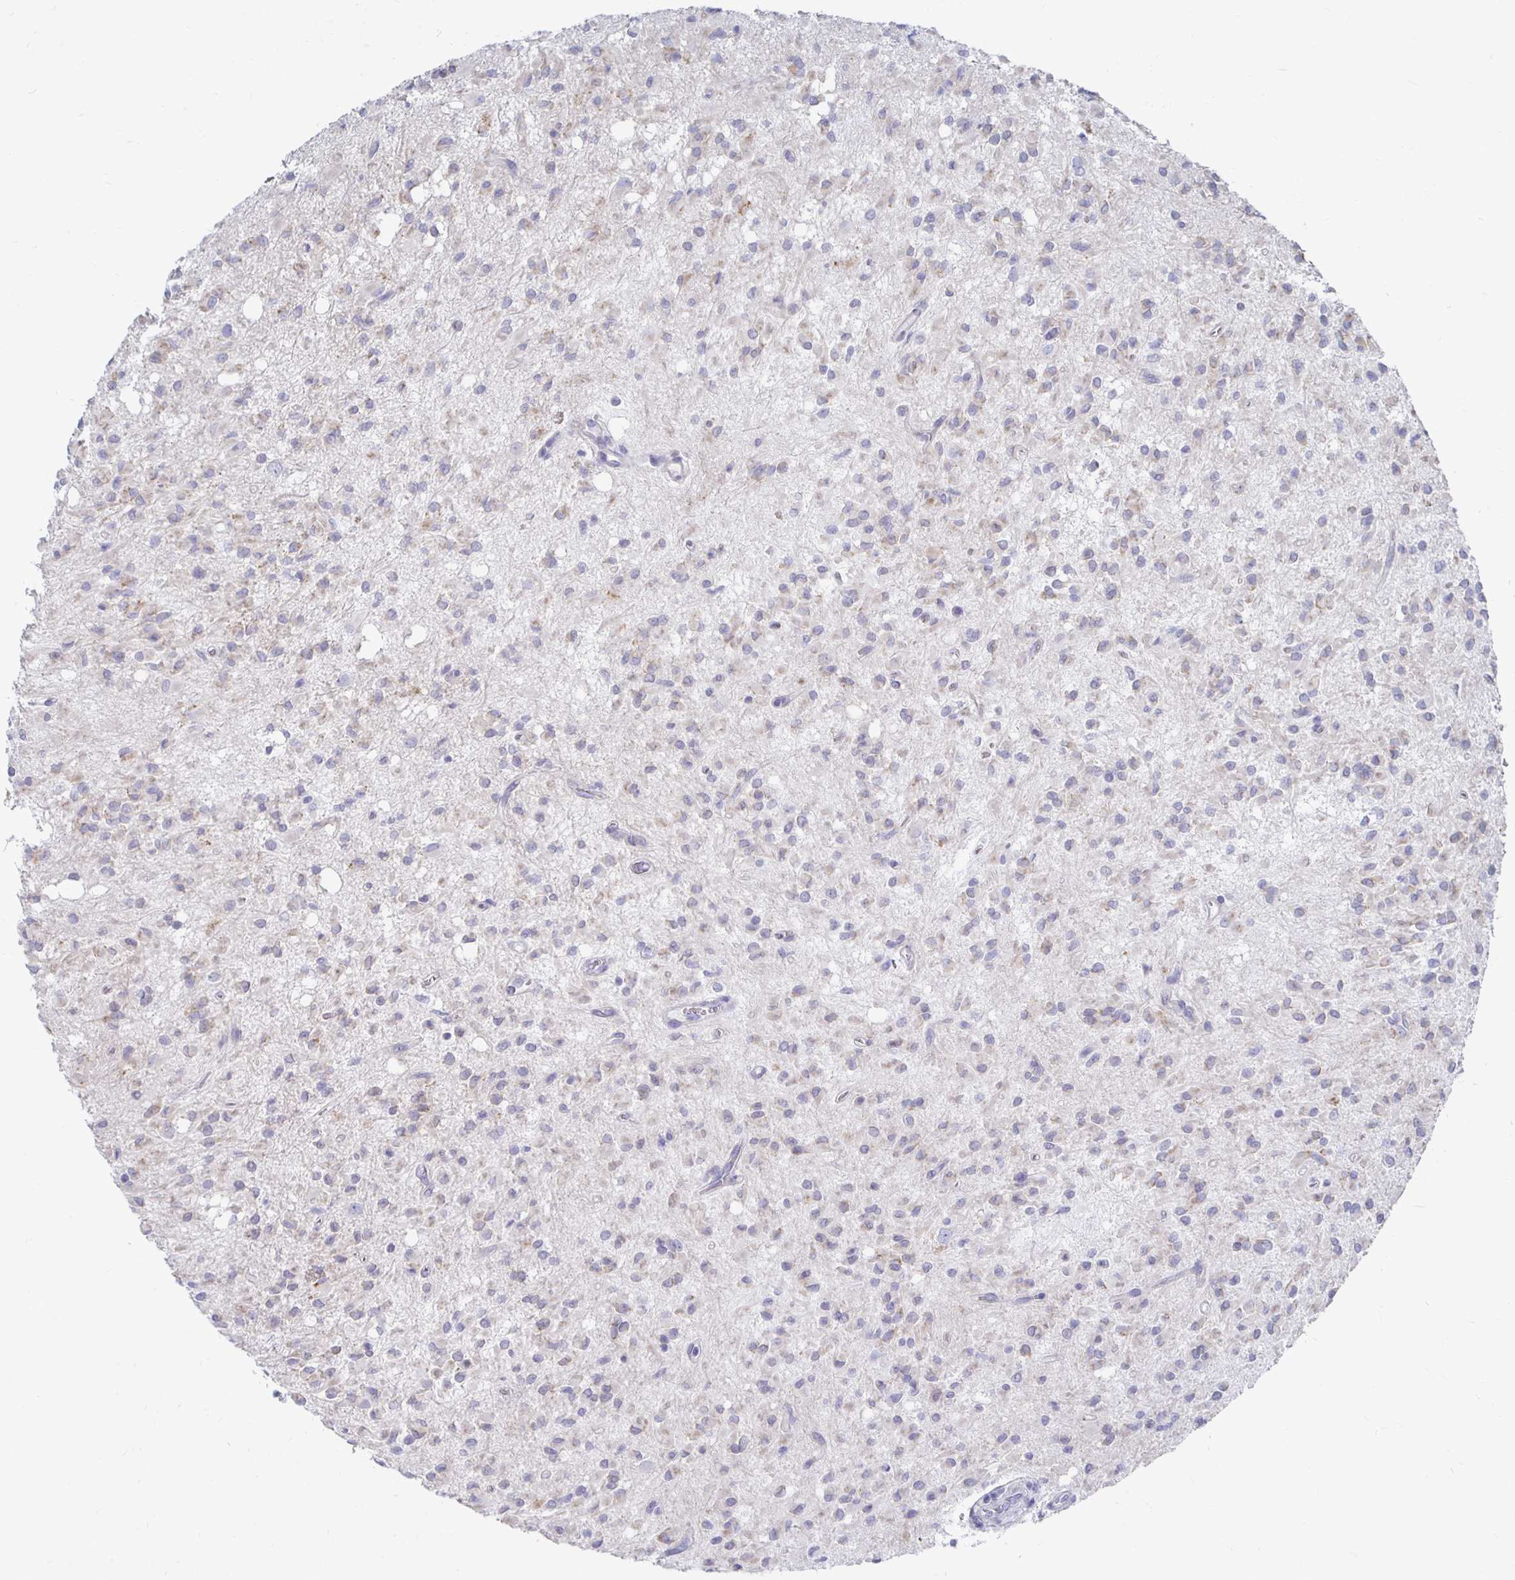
{"staining": {"intensity": "negative", "quantity": "none", "location": "none"}, "tissue": "glioma", "cell_type": "Tumor cells", "image_type": "cancer", "snomed": [{"axis": "morphology", "description": "Glioma, malignant, Low grade"}, {"axis": "topography", "description": "Brain"}], "caption": "Immunohistochemistry micrograph of neoplastic tissue: human malignant low-grade glioma stained with DAB (3,3'-diaminobenzidine) exhibits no significant protein expression in tumor cells.", "gene": "NOCT", "patient": {"sex": "female", "age": 33}}